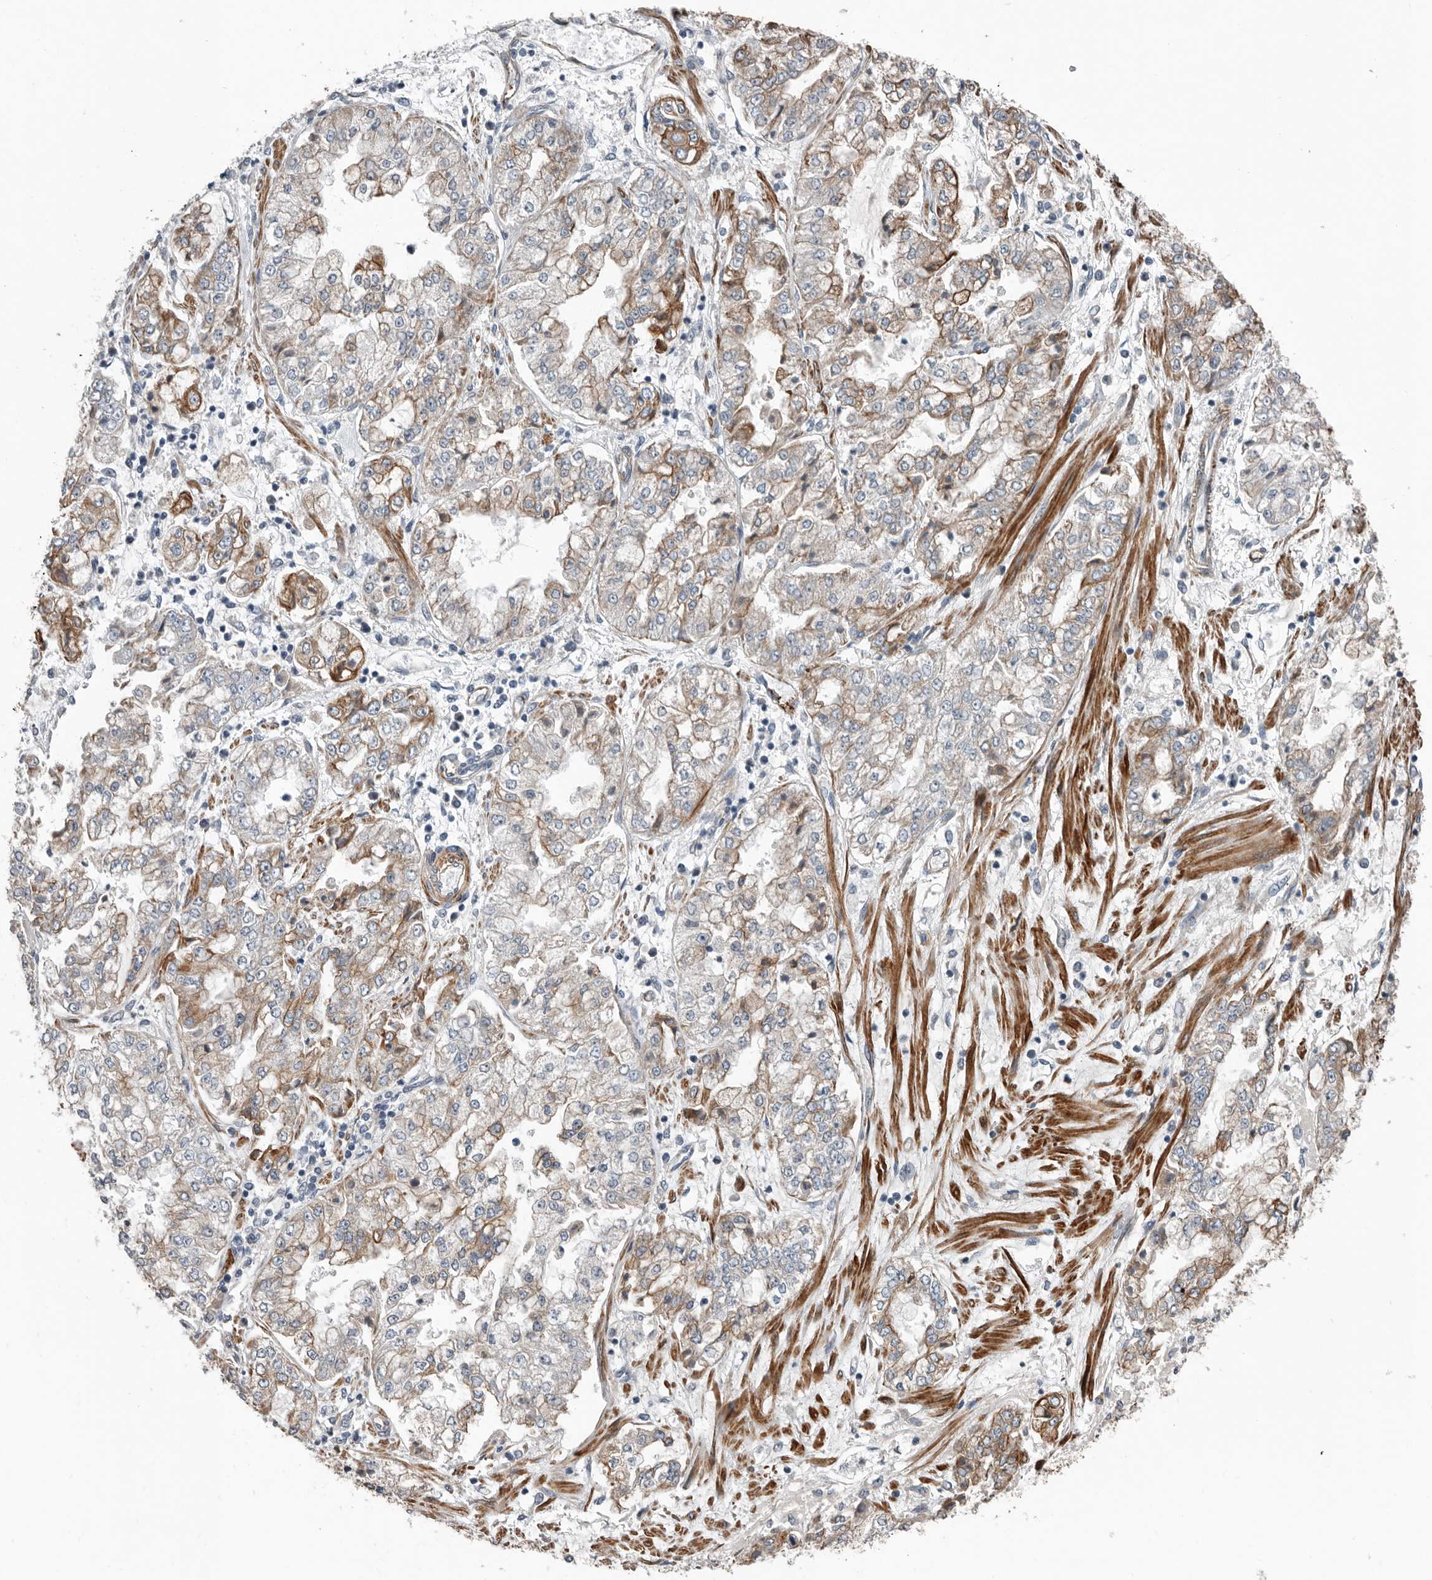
{"staining": {"intensity": "moderate", "quantity": "25%-75%", "location": "cytoplasmic/membranous"}, "tissue": "stomach cancer", "cell_type": "Tumor cells", "image_type": "cancer", "snomed": [{"axis": "morphology", "description": "Adenocarcinoma, NOS"}, {"axis": "topography", "description": "Stomach"}], "caption": "Immunohistochemical staining of human adenocarcinoma (stomach) shows medium levels of moderate cytoplasmic/membranous expression in approximately 25%-75% of tumor cells. (Brightfield microscopy of DAB IHC at high magnification).", "gene": "DPY19L4", "patient": {"sex": "male", "age": 76}}